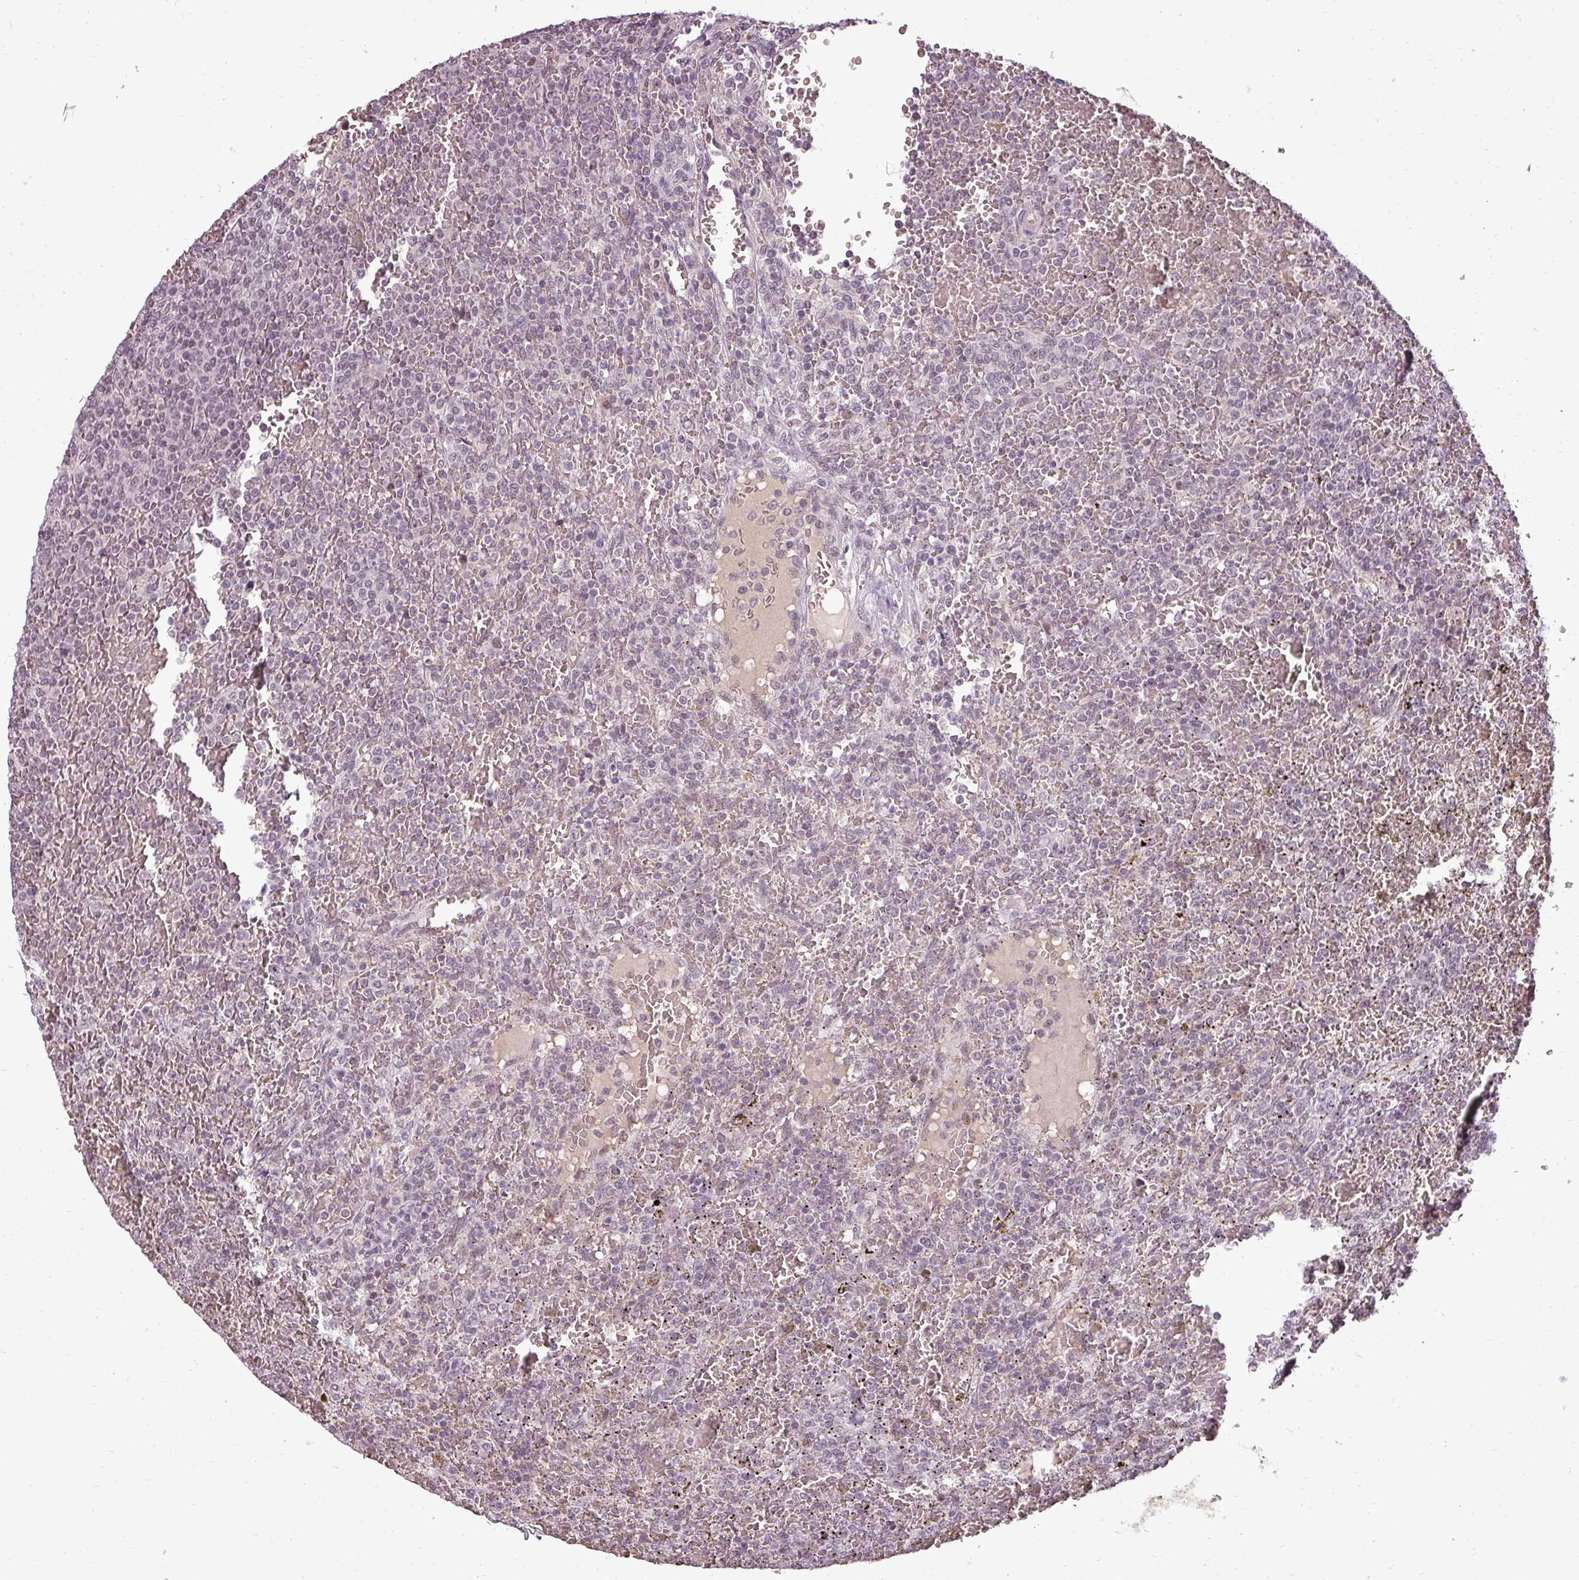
{"staining": {"intensity": "weak", "quantity": "<25%", "location": "nuclear"}, "tissue": "lymphoma", "cell_type": "Tumor cells", "image_type": "cancer", "snomed": [{"axis": "morphology", "description": "Malignant lymphoma, non-Hodgkin's type, Low grade"}, {"axis": "topography", "description": "Spleen"}], "caption": "Protein analysis of malignant lymphoma, non-Hodgkin's type (low-grade) demonstrates no significant expression in tumor cells. (DAB immunohistochemistry (IHC), high magnification).", "gene": "BCAS3", "patient": {"sex": "male", "age": 60}}